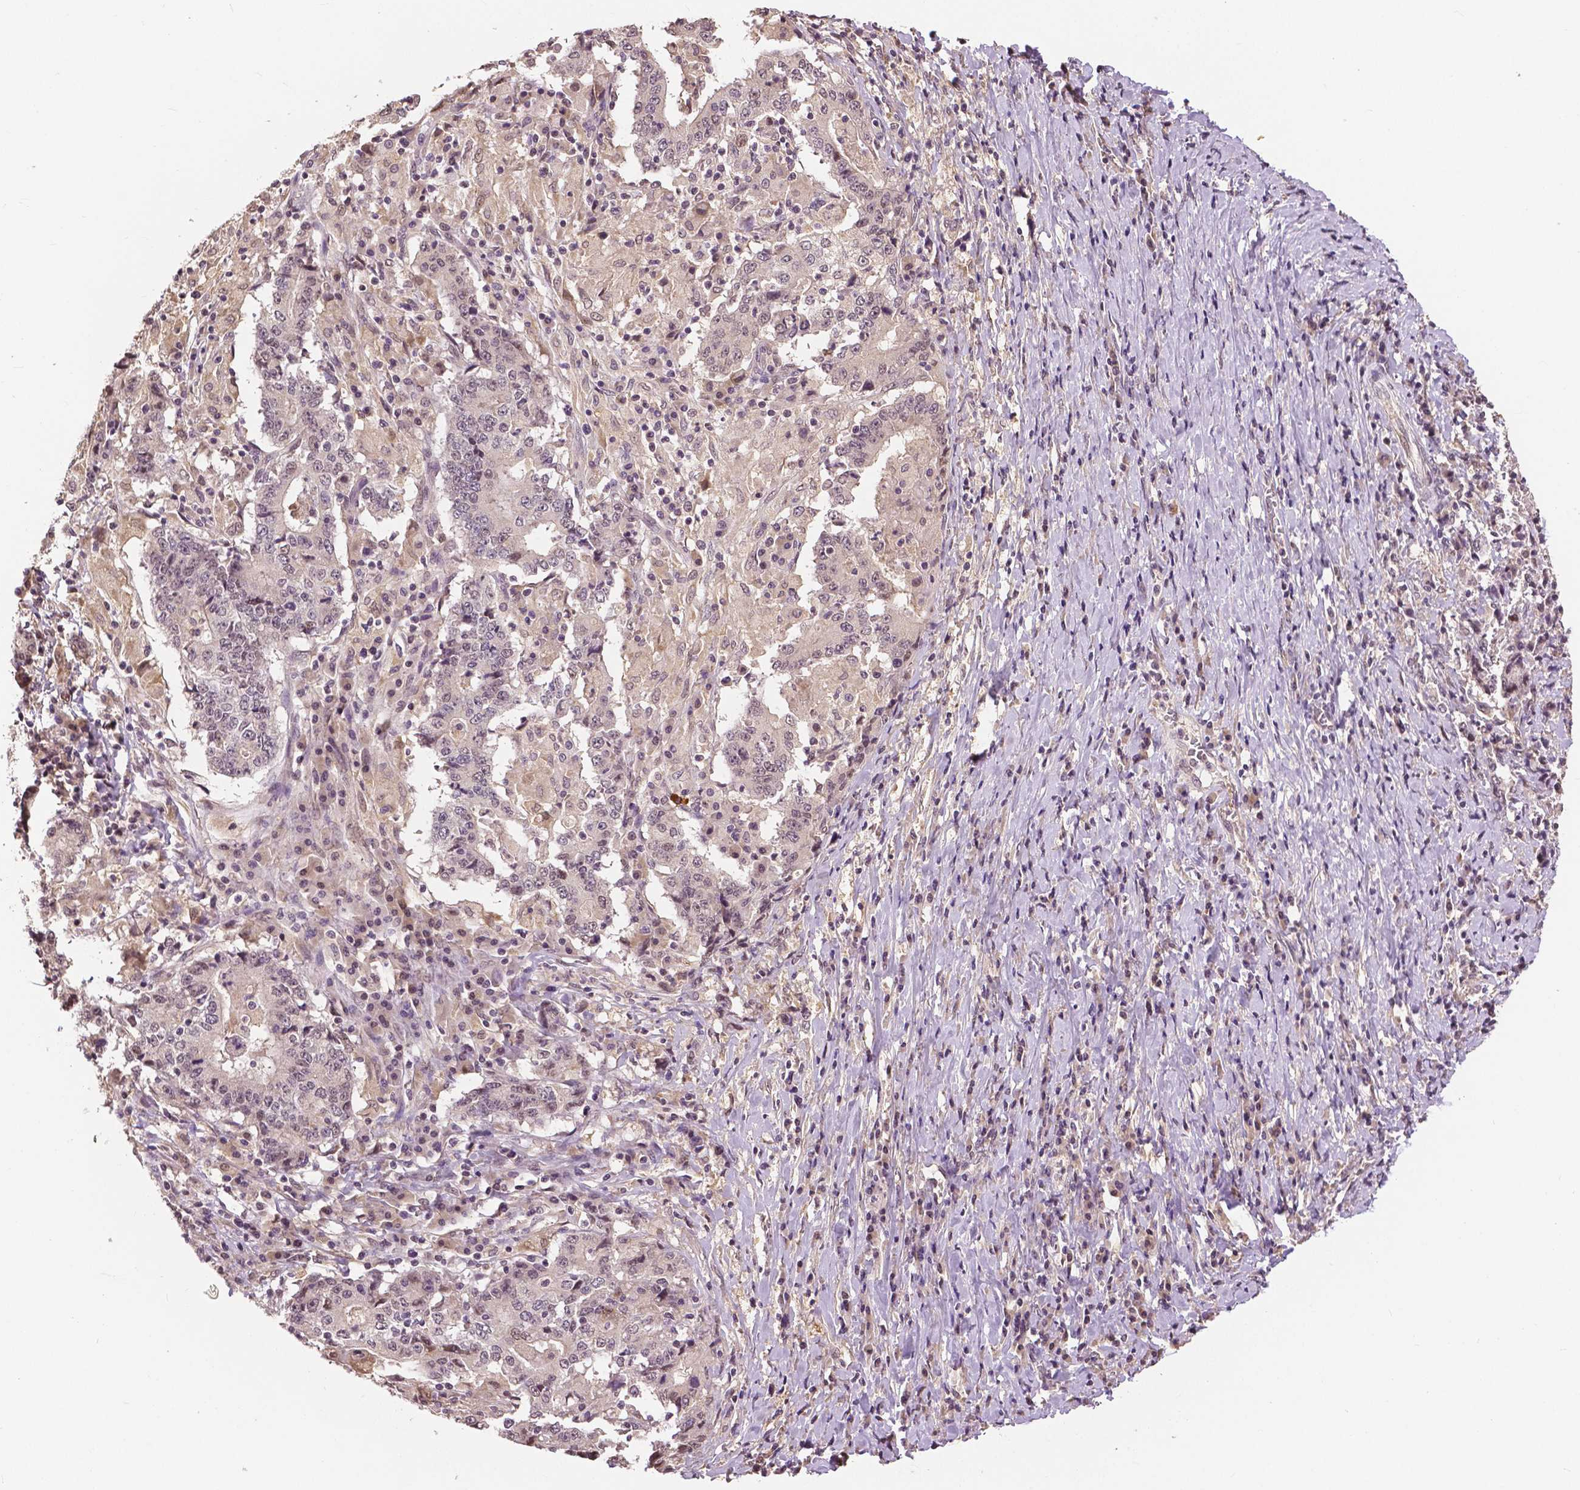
{"staining": {"intensity": "weak", "quantity": "<25%", "location": "nuclear"}, "tissue": "stomach cancer", "cell_type": "Tumor cells", "image_type": "cancer", "snomed": [{"axis": "morphology", "description": "Normal tissue, NOS"}, {"axis": "morphology", "description": "Adenocarcinoma, NOS"}, {"axis": "topography", "description": "Stomach, upper"}, {"axis": "topography", "description": "Stomach"}], "caption": "This is an immunohistochemistry (IHC) photomicrograph of stomach adenocarcinoma. There is no positivity in tumor cells.", "gene": "MAP1LC3B", "patient": {"sex": "male", "age": 59}}